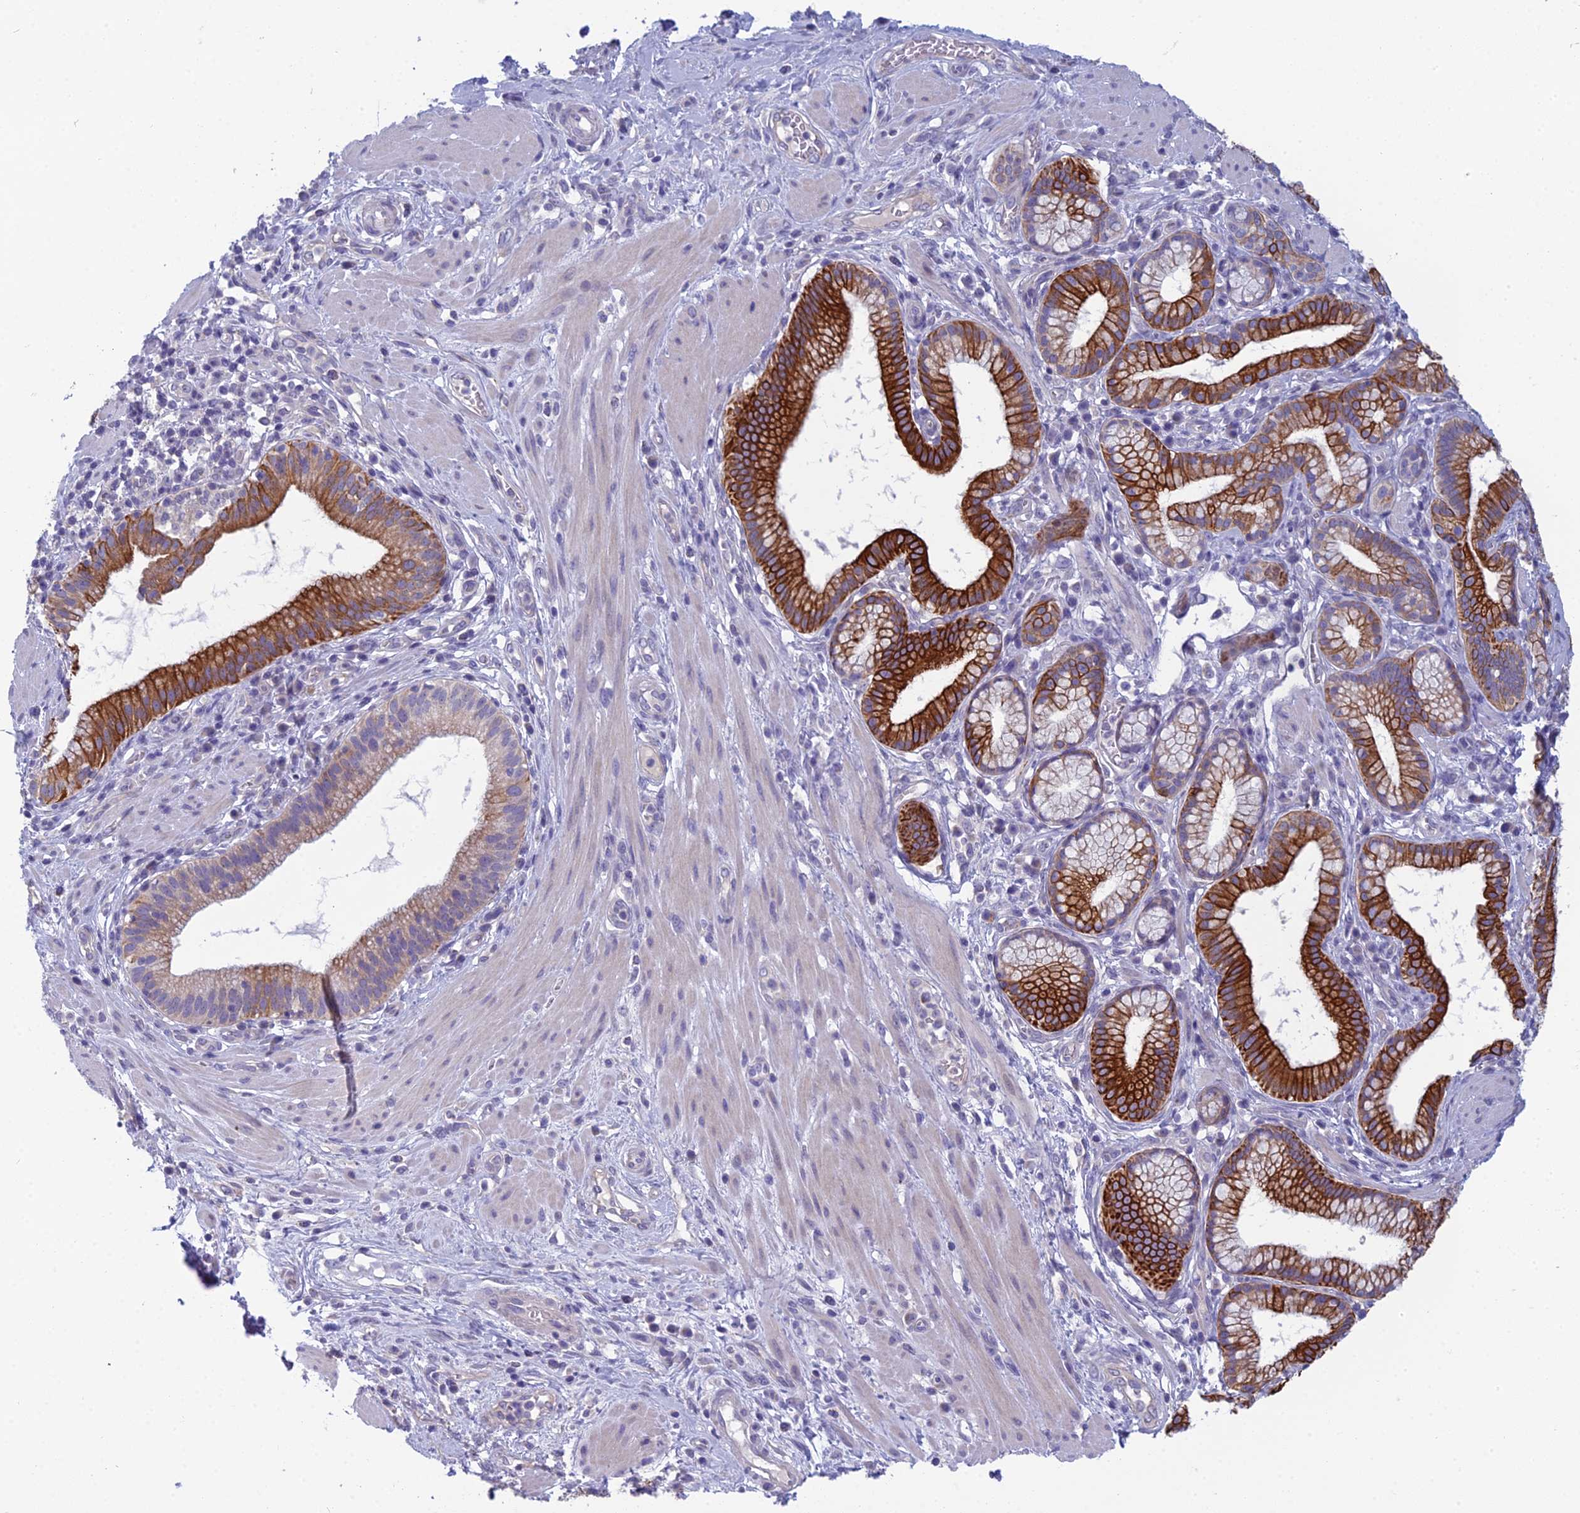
{"staining": {"intensity": "strong", "quantity": "25%-75%", "location": "cytoplasmic/membranous"}, "tissue": "pancreatic cancer", "cell_type": "Tumor cells", "image_type": "cancer", "snomed": [{"axis": "morphology", "description": "Adenocarcinoma, NOS"}, {"axis": "topography", "description": "Pancreas"}], "caption": "Brown immunohistochemical staining in pancreatic cancer demonstrates strong cytoplasmic/membranous expression in about 25%-75% of tumor cells.", "gene": "RBM41", "patient": {"sex": "male", "age": 72}}